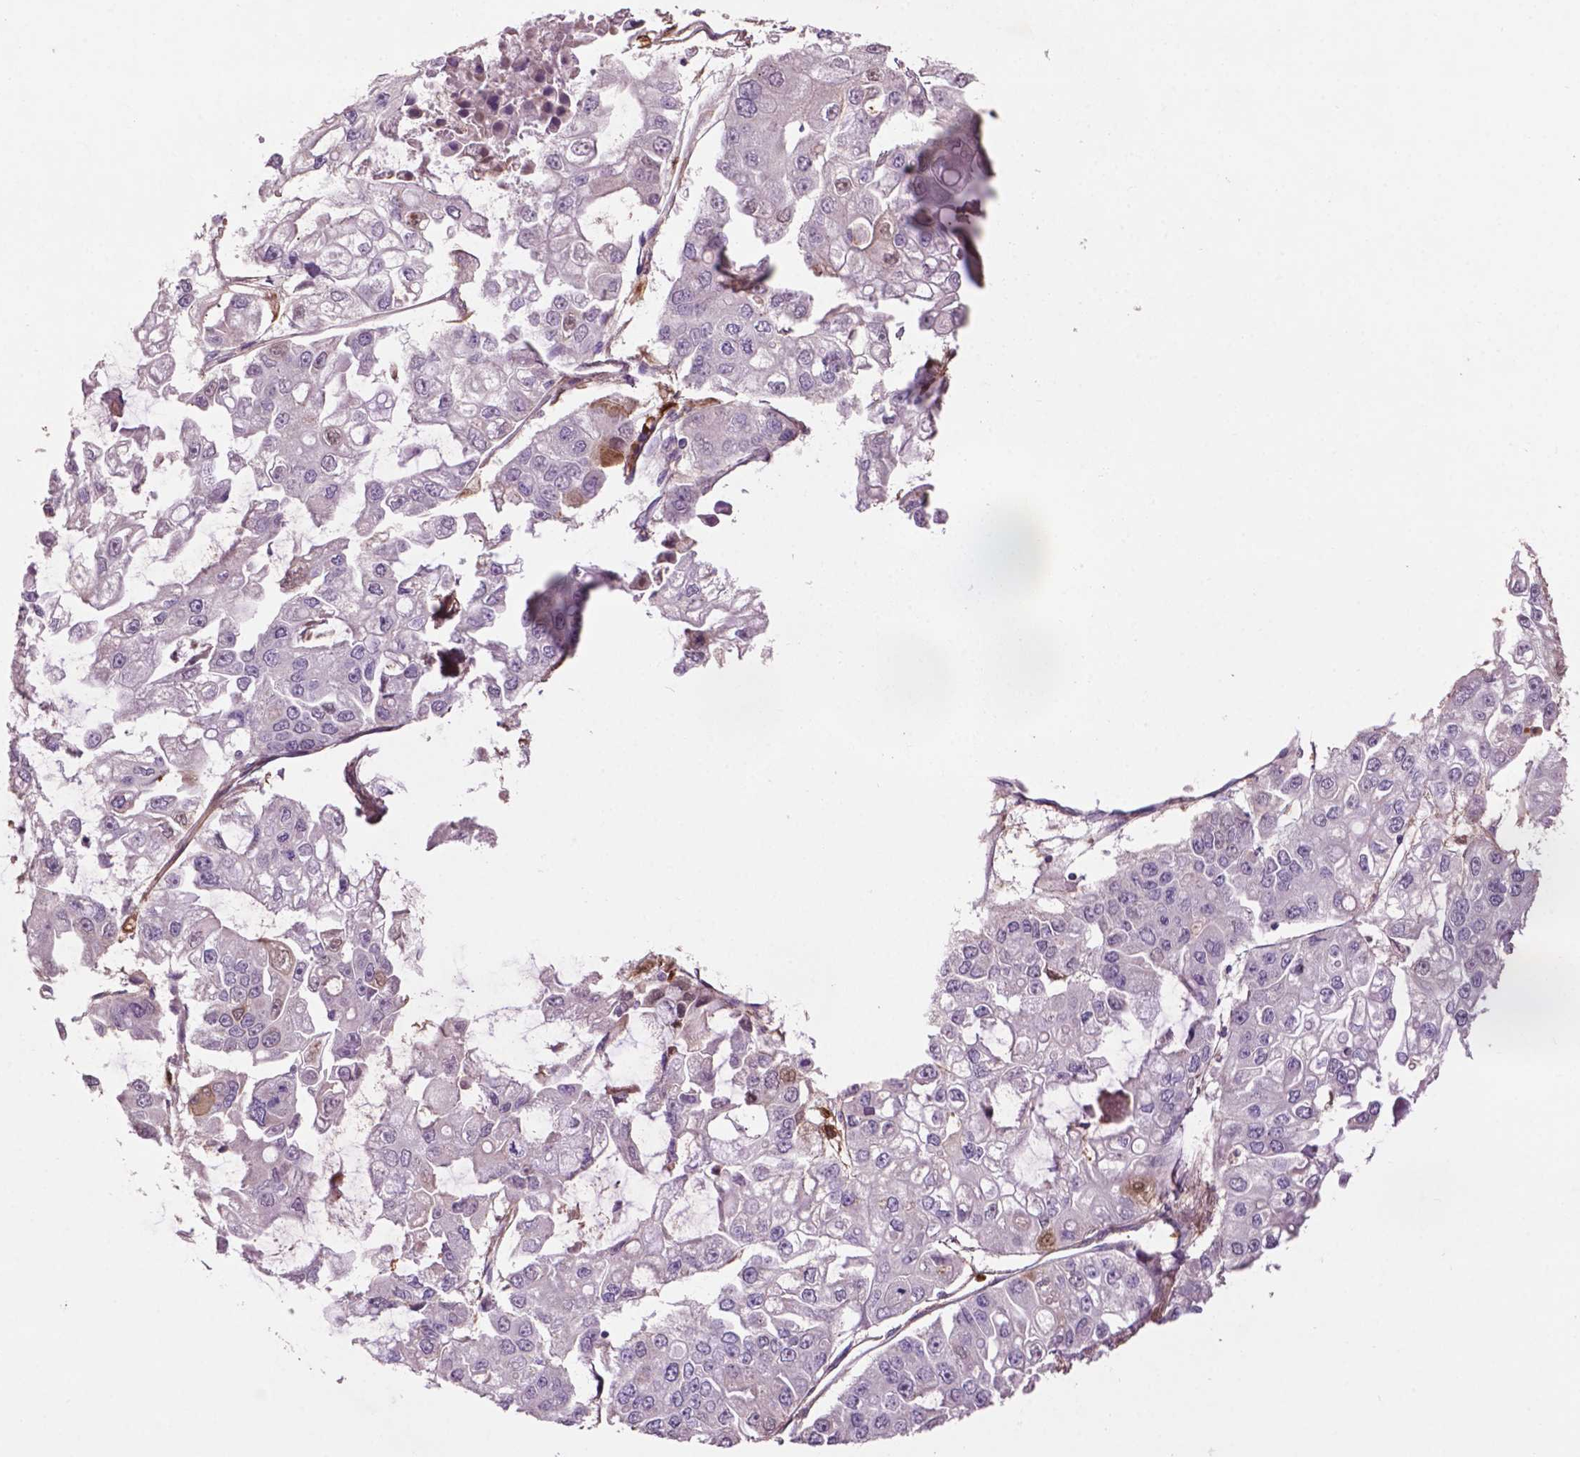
{"staining": {"intensity": "negative", "quantity": "none", "location": "none"}, "tissue": "ovarian cancer", "cell_type": "Tumor cells", "image_type": "cancer", "snomed": [{"axis": "morphology", "description": "Cystadenocarcinoma, serous, NOS"}, {"axis": "topography", "description": "Ovary"}], "caption": "Immunohistochemistry (IHC) photomicrograph of human ovarian cancer stained for a protein (brown), which exhibits no positivity in tumor cells.", "gene": "LRRC3C", "patient": {"sex": "female", "age": 56}}